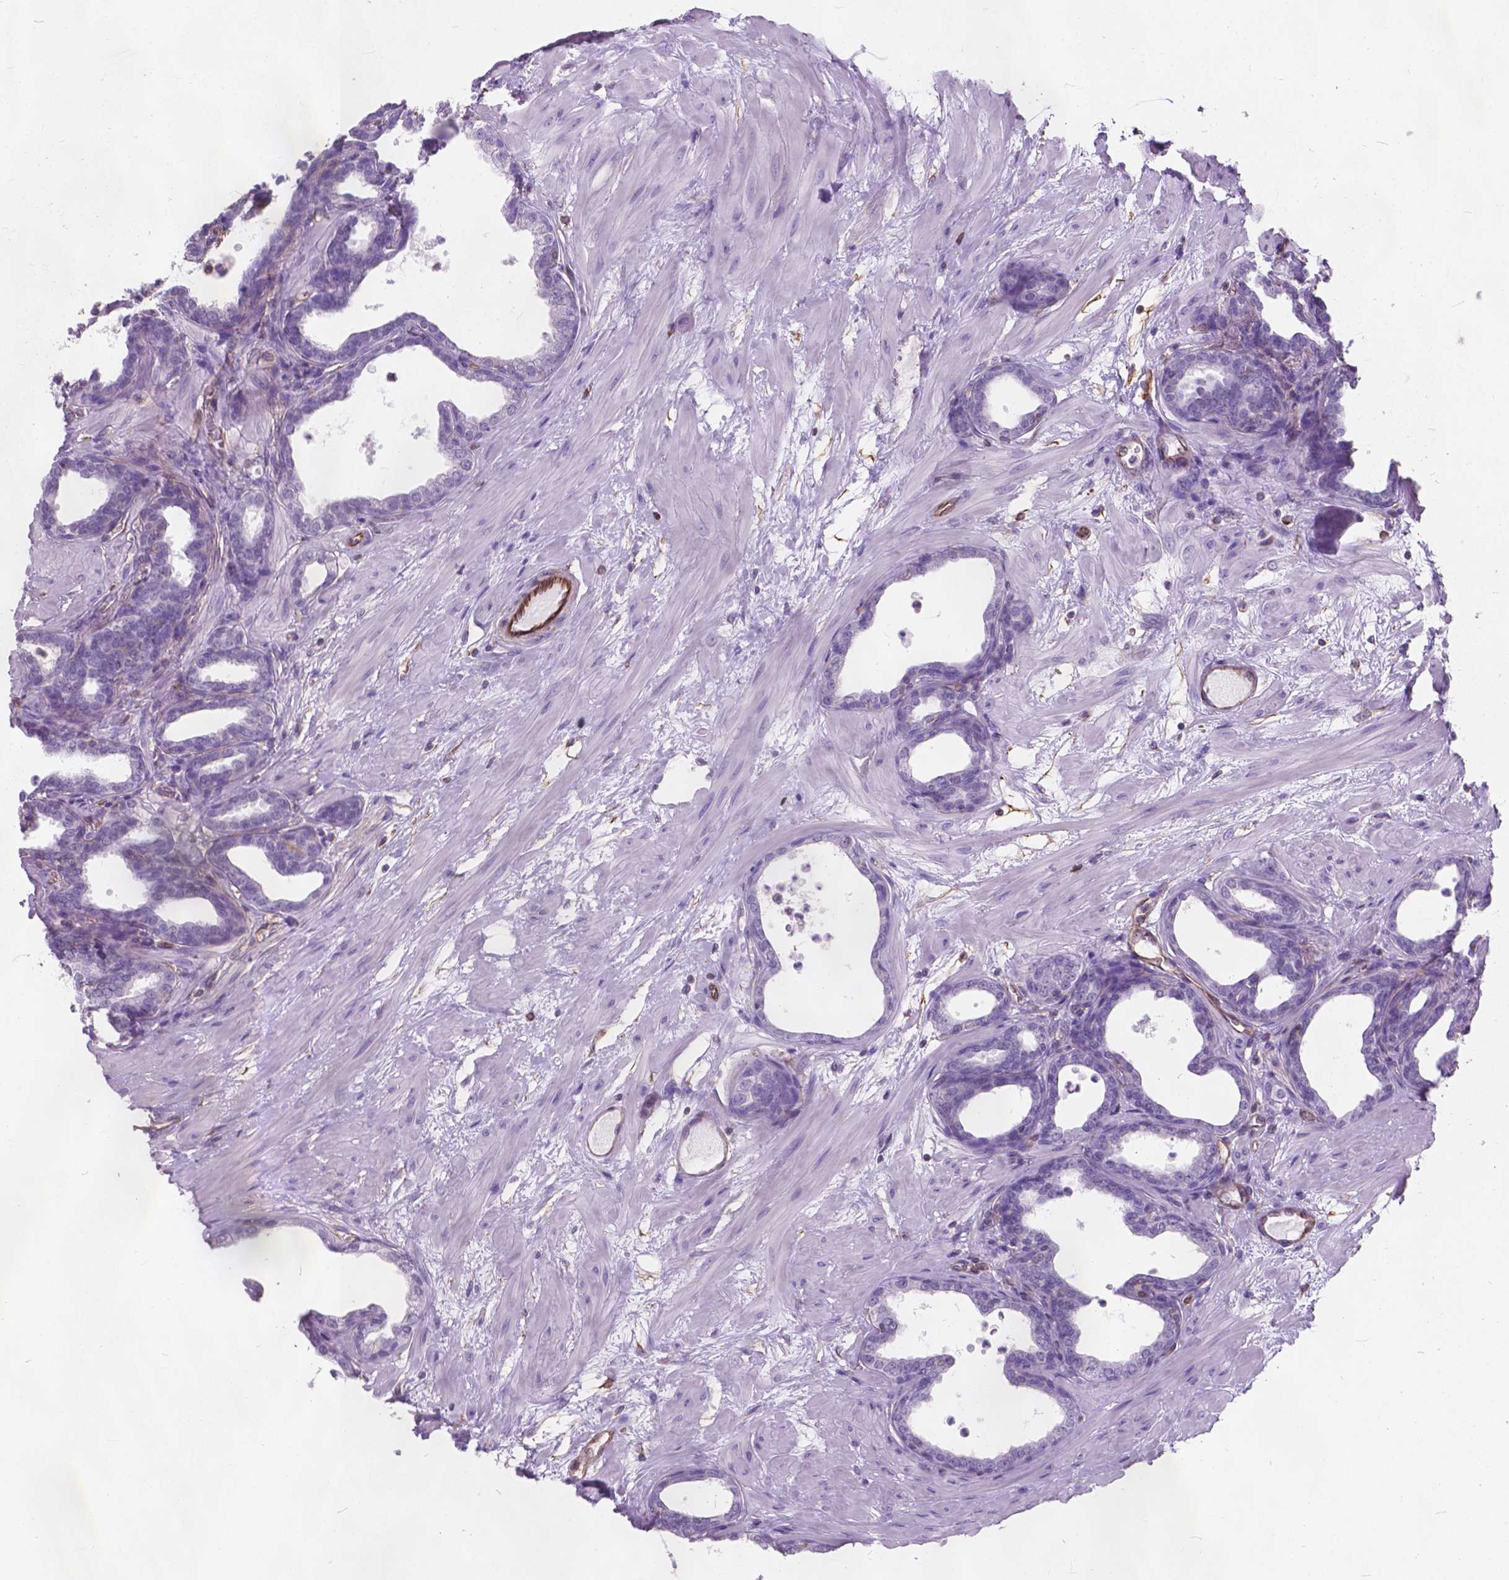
{"staining": {"intensity": "weak", "quantity": "<25%", "location": "cytoplasmic/membranous"}, "tissue": "prostate", "cell_type": "Glandular cells", "image_type": "normal", "snomed": [{"axis": "morphology", "description": "Normal tissue, NOS"}, {"axis": "topography", "description": "Prostate"}], "caption": "A micrograph of prostate stained for a protein demonstrates no brown staining in glandular cells.", "gene": "AMOT", "patient": {"sex": "male", "age": 37}}